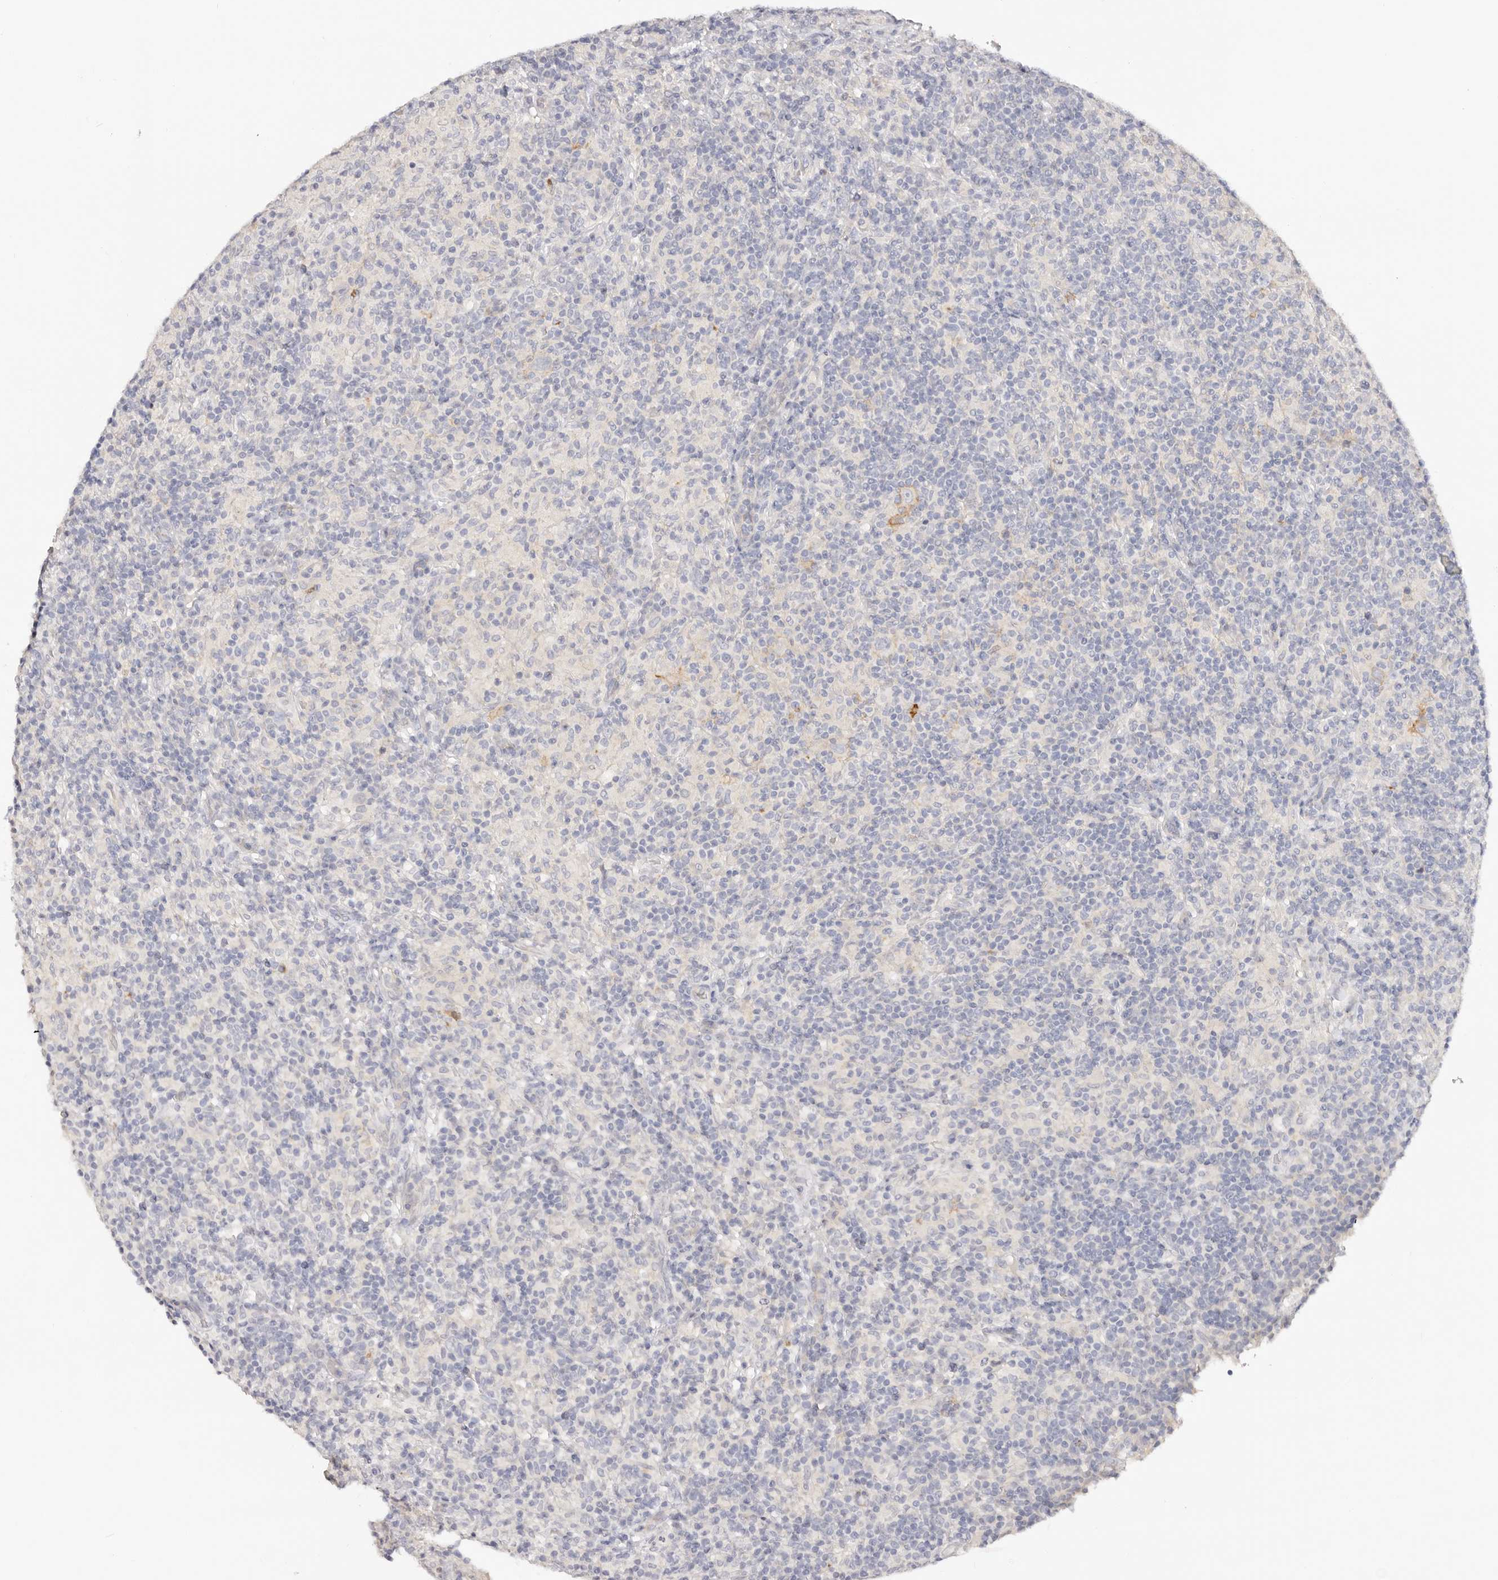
{"staining": {"intensity": "negative", "quantity": "none", "location": "none"}, "tissue": "lymphoma", "cell_type": "Tumor cells", "image_type": "cancer", "snomed": [{"axis": "morphology", "description": "Hodgkin's disease, NOS"}, {"axis": "topography", "description": "Lymph node"}], "caption": "An IHC micrograph of Hodgkin's disease is shown. There is no staining in tumor cells of Hodgkin's disease. Nuclei are stained in blue.", "gene": "DNASE1", "patient": {"sex": "male", "age": 70}}